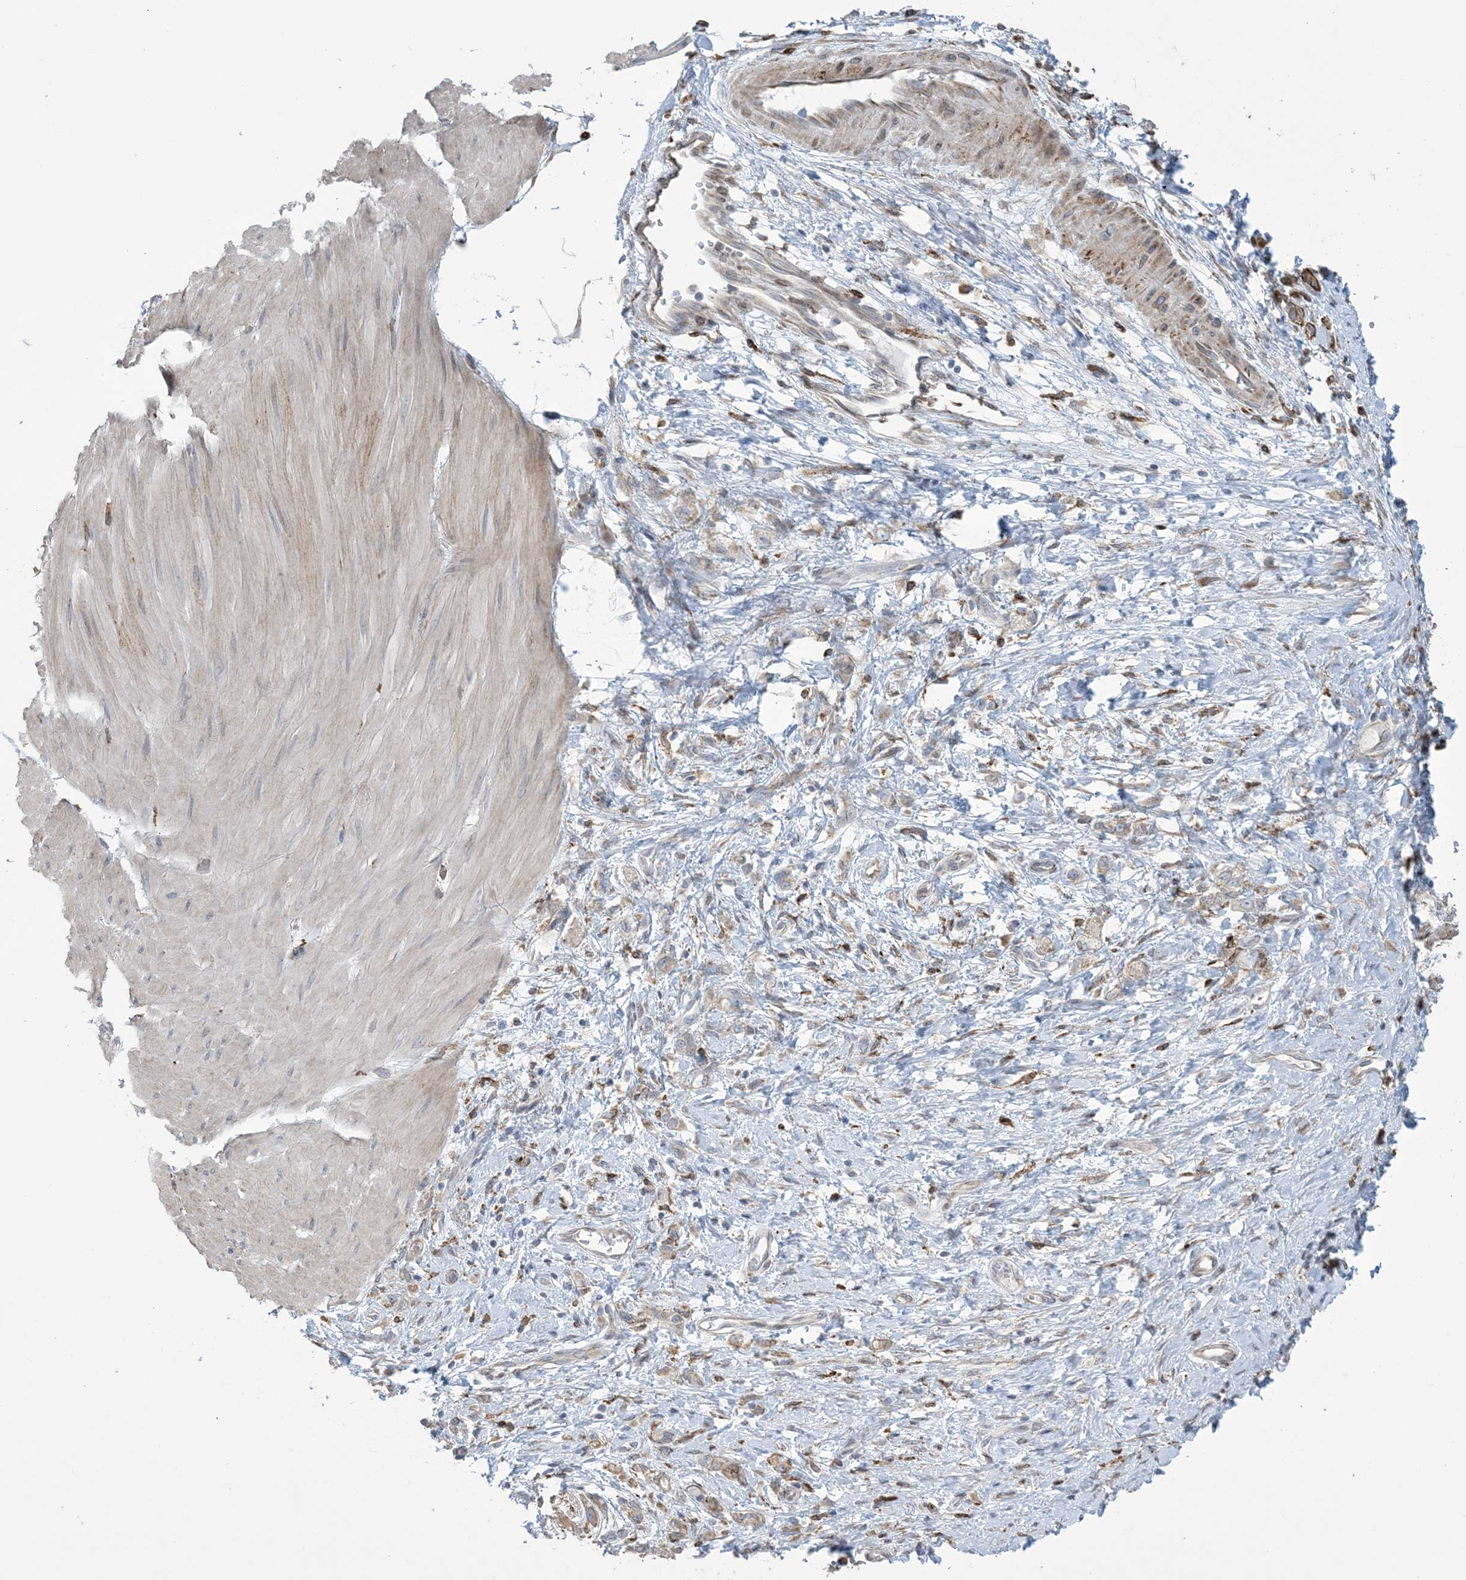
{"staining": {"intensity": "weak", "quantity": "<25%", "location": "cytoplasmic/membranous"}, "tissue": "stomach cancer", "cell_type": "Tumor cells", "image_type": "cancer", "snomed": [{"axis": "morphology", "description": "Adenocarcinoma, NOS"}, {"axis": "topography", "description": "Stomach"}], "caption": "Tumor cells show no significant expression in stomach cancer.", "gene": "SHANK1", "patient": {"sex": "female", "age": 76}}